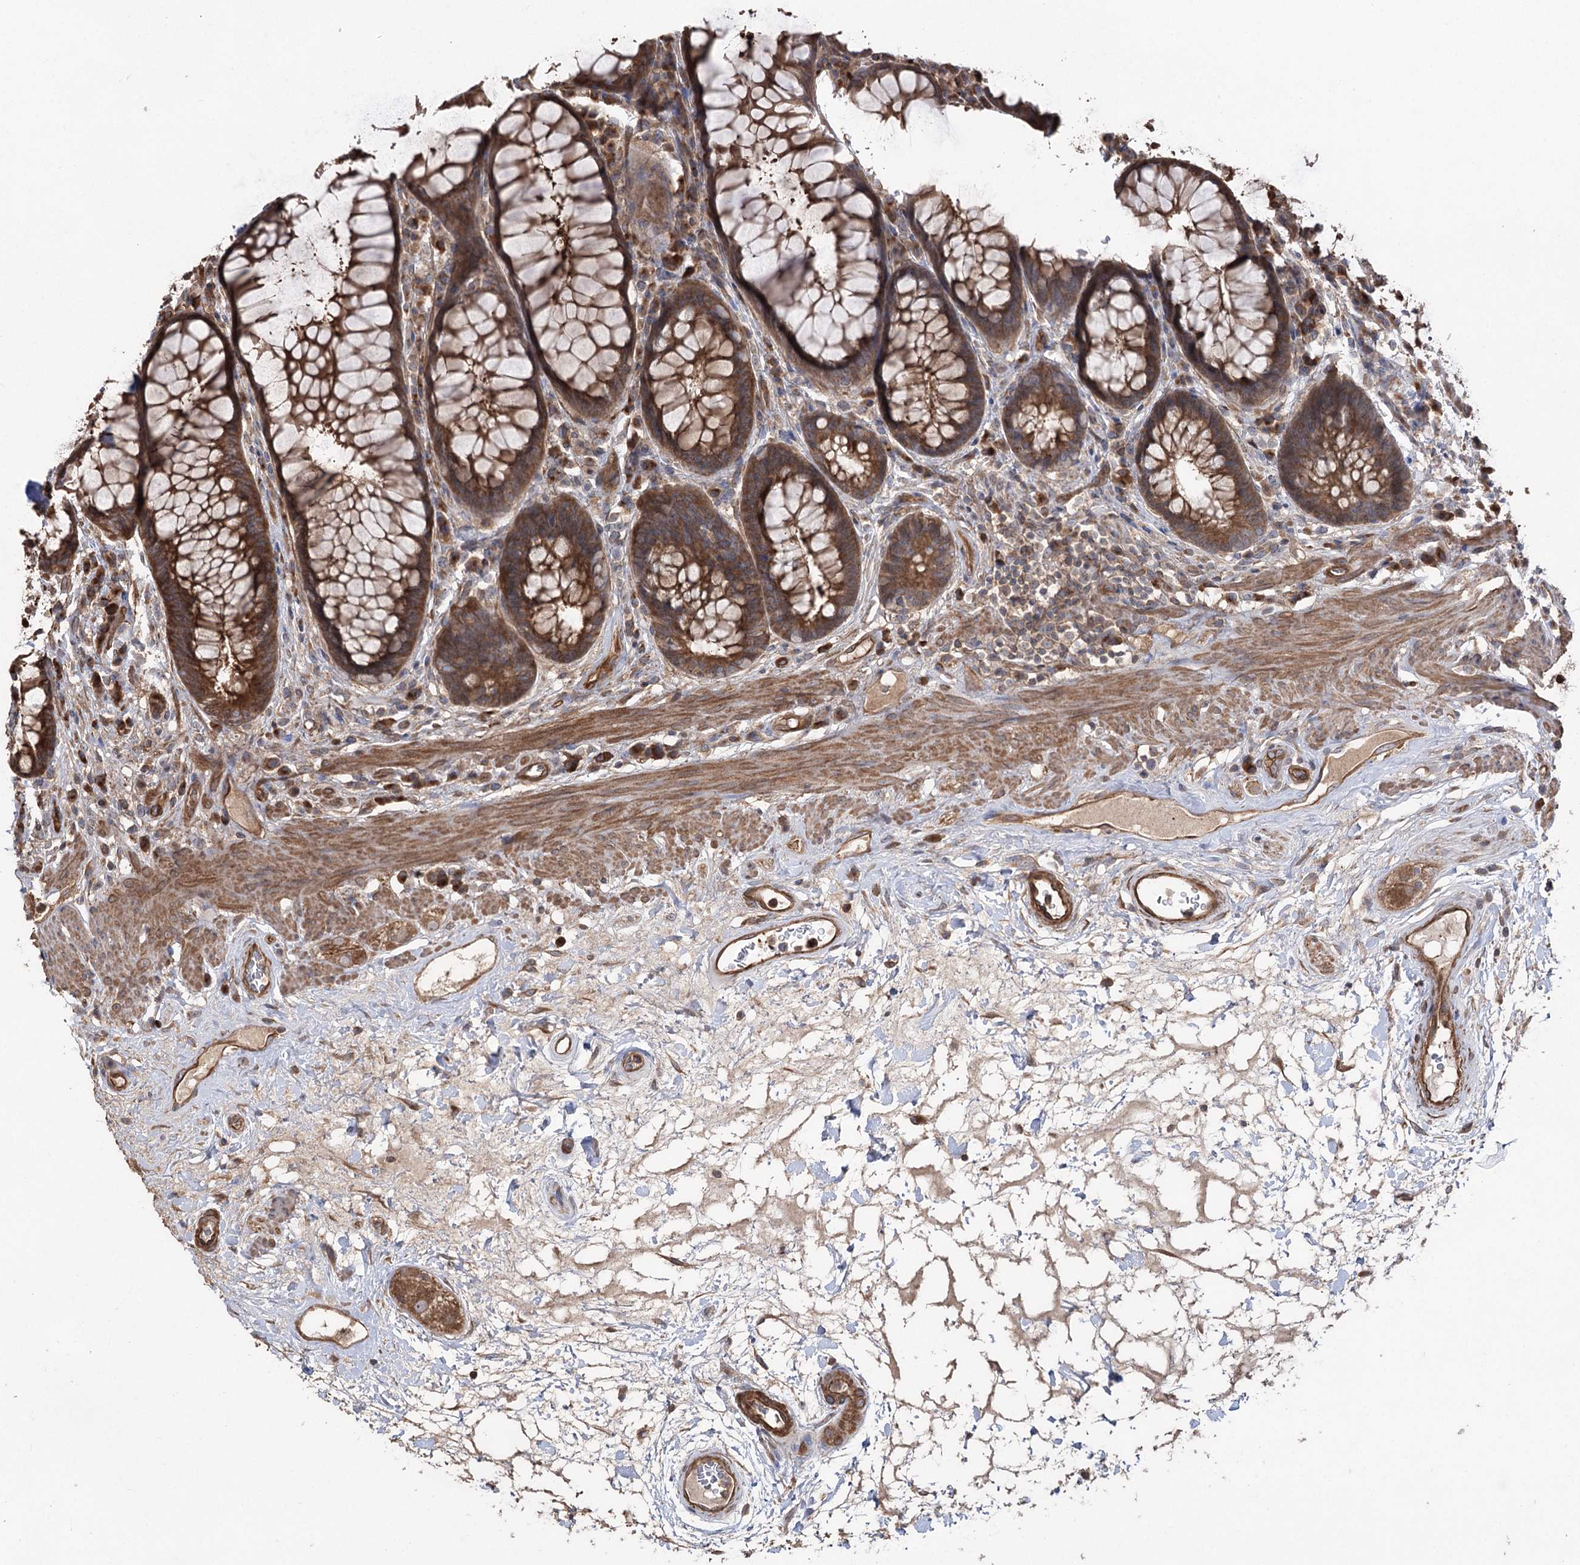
{"staining": {"intensity": "moderate", "quantity": ">75%", "location": "cytoplasmic/membranous"}, "tissue": "rectum", "cell_type": "Glandular cells", "image_type": "normal", "snomed": [{"axis": "morphology", "description": "Normal tissue, NOS"}, {"axis": "topography", "description": "Rectum"}], "caption": "Human rectum stained for a protein (brown) displays moderate cytoplasmic/membranous positive positivity in approximately >75% of glandular cells.", "gene": "LARS2", "patient": {"sex": "male", "age": 64}}